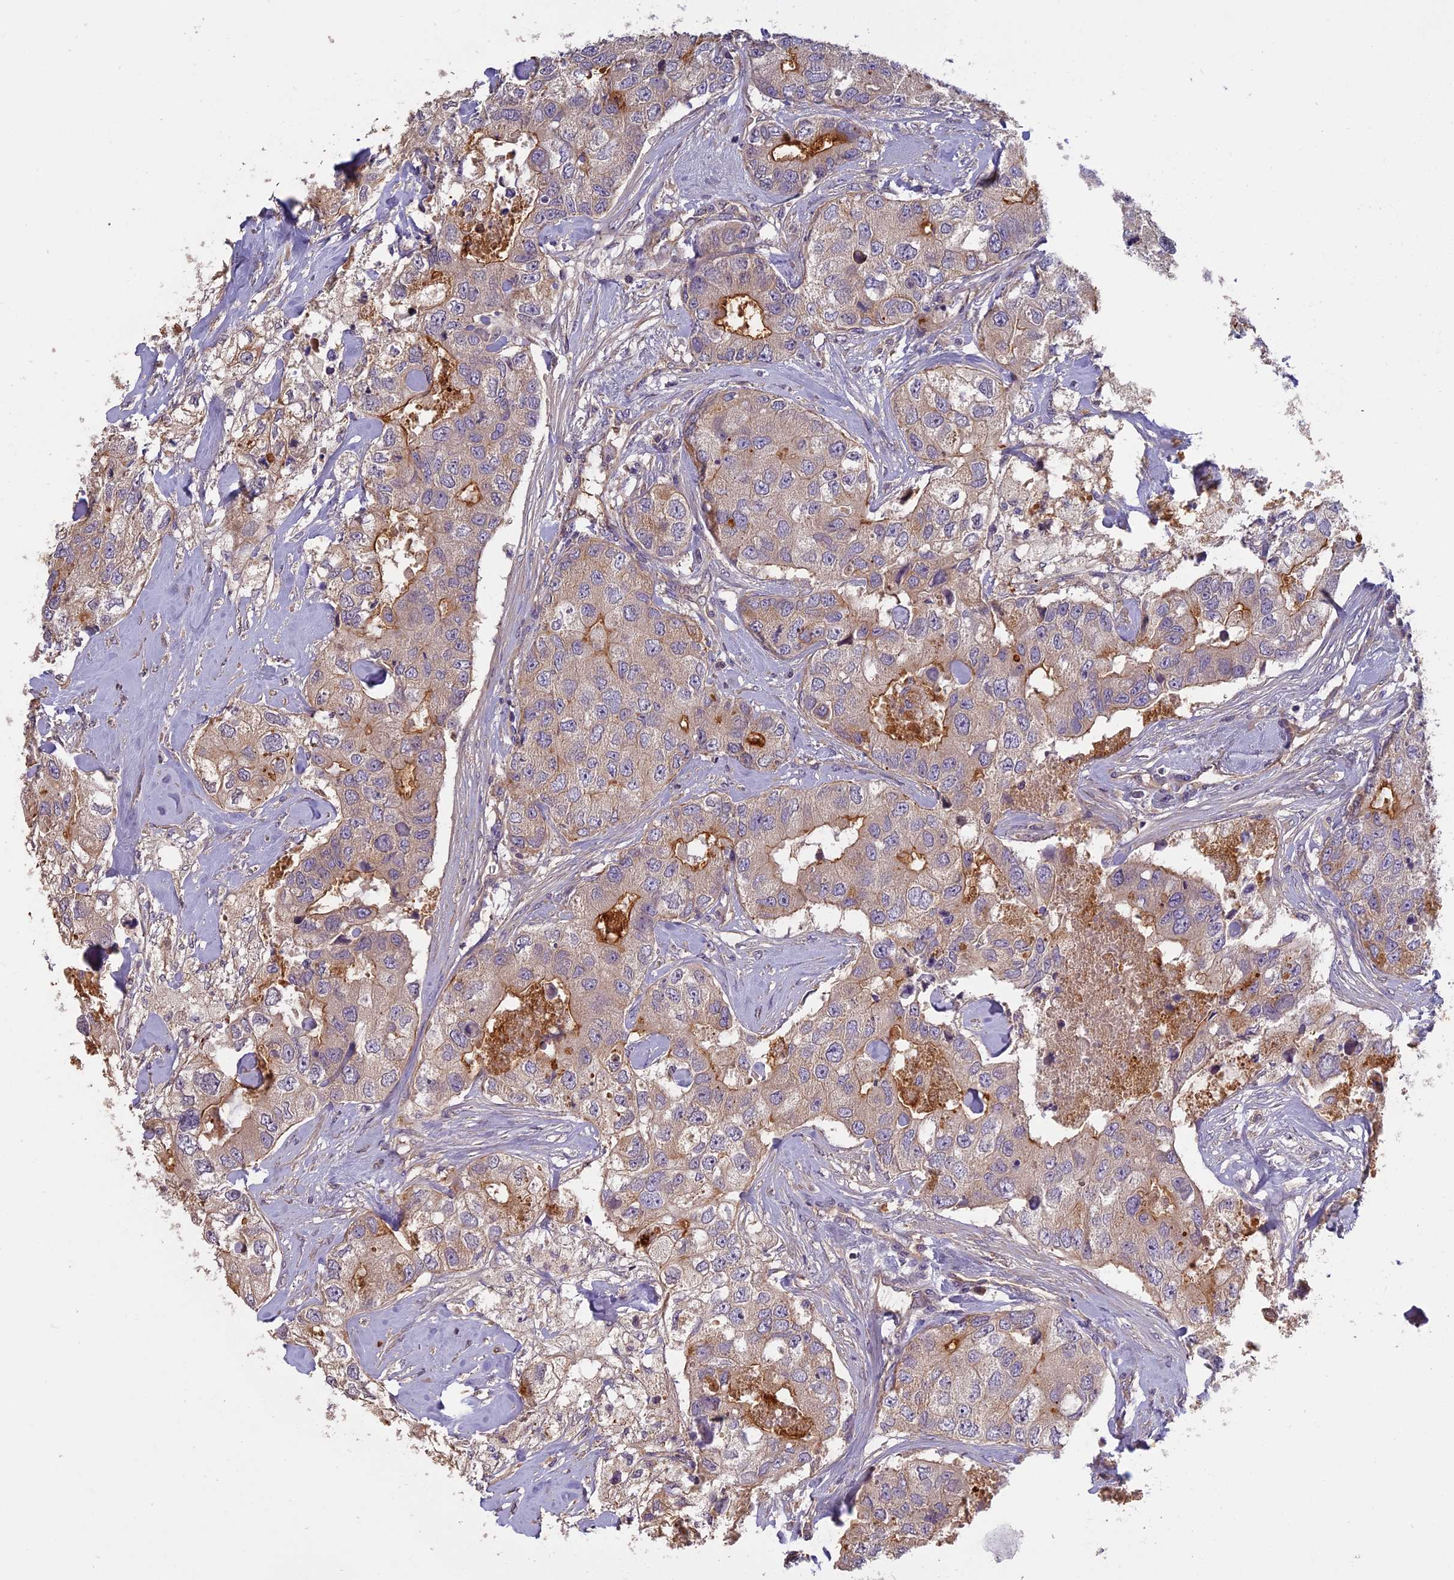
{"staining": {"intensity": "moderate", "quantity": "<25%", "location": "cytoplasmic/membranous"}, "tissue": "breast cancer", "cell_type": "Tumor cells", "image_type": "cancer", "snomed": [{"axis": "morphology", "description": "Duct carcinoma"}, {"axis": "topography", "description": "Breast"}], "caption": "Tumor cells exhibit moderate cytoplasmic/membranous expression in about <25% of cells in breast cancer (invasive ductal carcinoma). (Stains: DAB (3,3'-diaminobenzidine) in brown, nuclei in blue, Microscopy: brightfield microscopy at high magnification).", "gene": "AP4E1", "patient": {"sex": "female", "age": 62}}